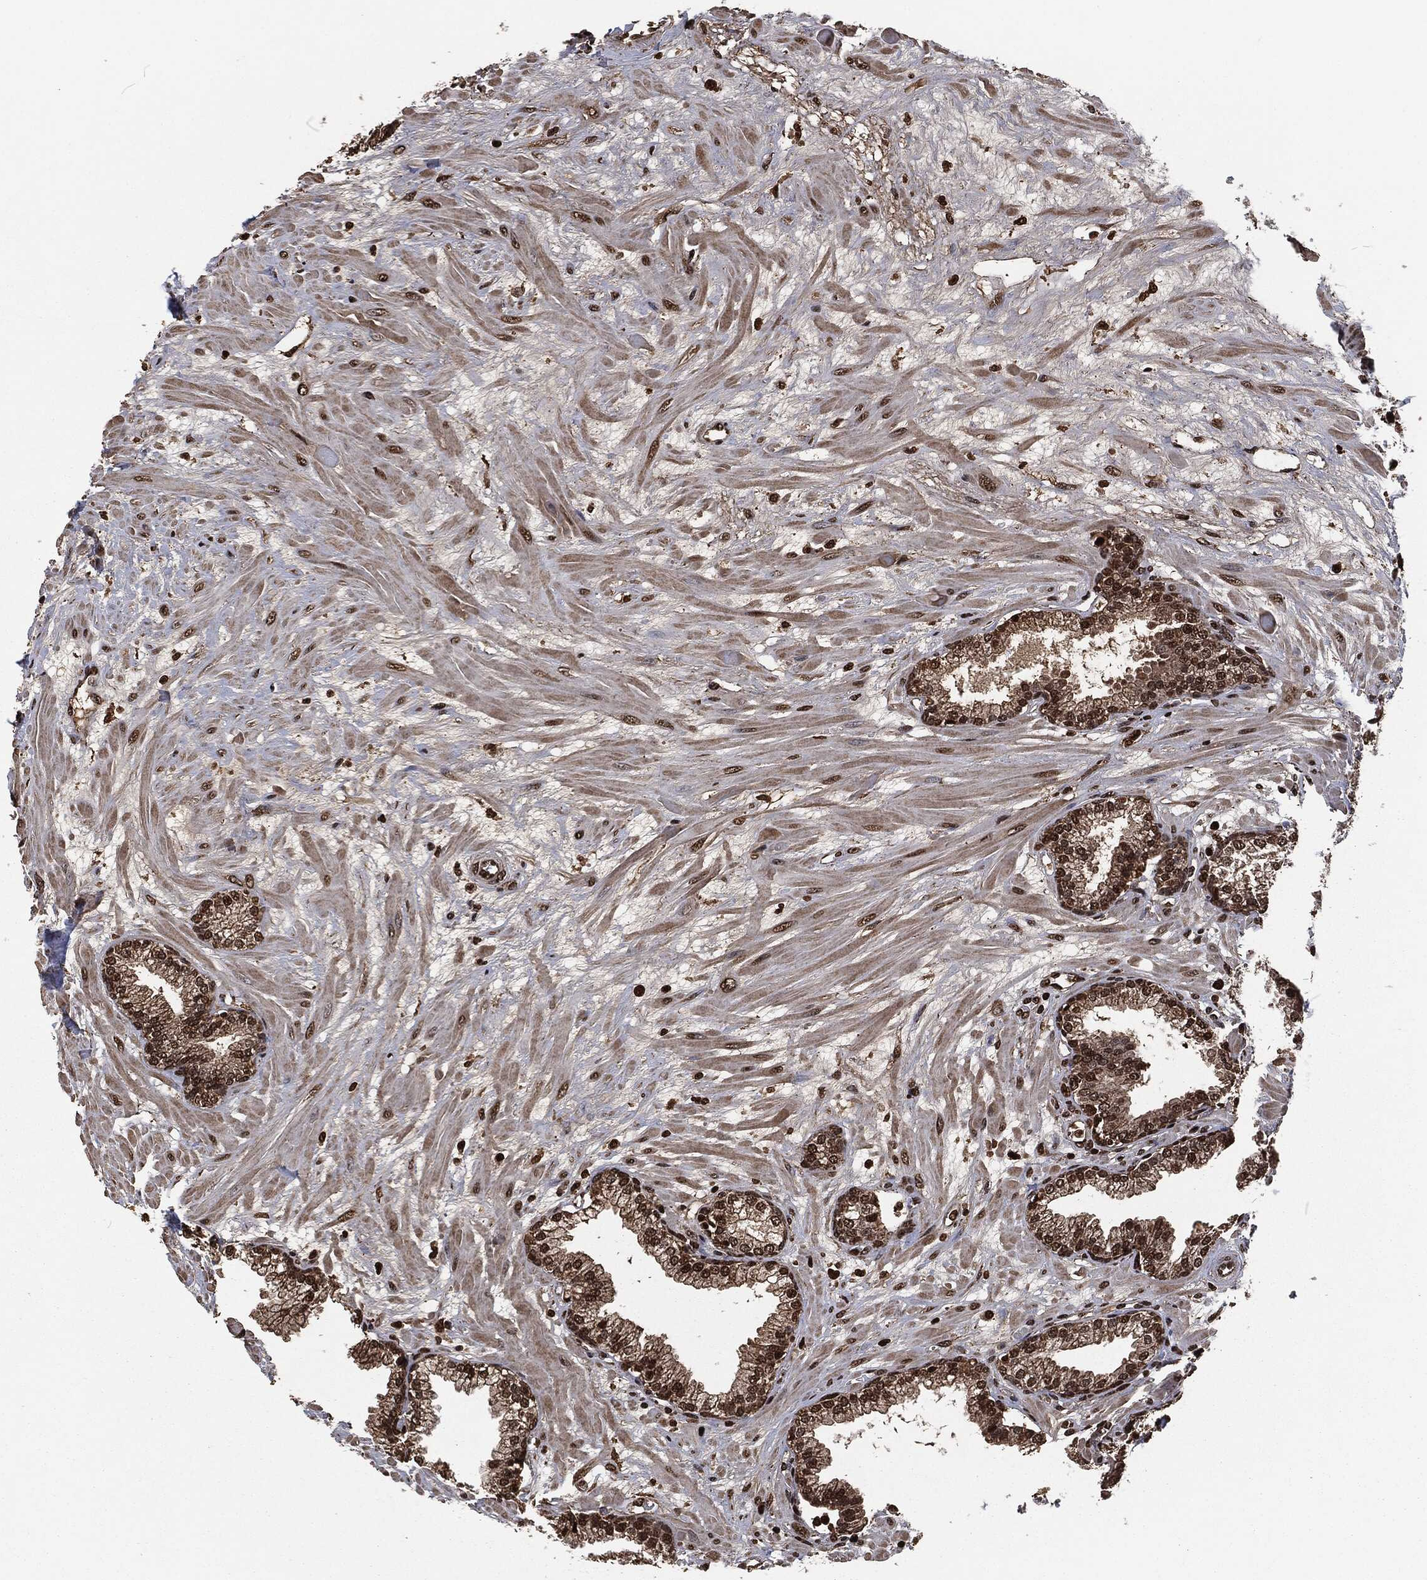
{"staining": {"intensity": "strong", "quantity": "25%-75%", "location": "nuclear"}, "tissue": "prostate", "cell_type": "Glandular cells", "image_type": "normal", "snomed": [{"axis": "morphology", "description": "Normal tissue, NOS"}, {"axis": "topography", "description": "Prostate"}], "caption": "Protein expression by immunohistochemistry (IHC) exhibits strong nuclear staining in approximately 25%-75% of glandular cells in normal prostate. (DAB (3,3'-diaminobenzidine) = brown stain, brightfield microscopy at high magnification).", "gene": "SNAI1", "patient": {"sex": "male", "age": 64}}